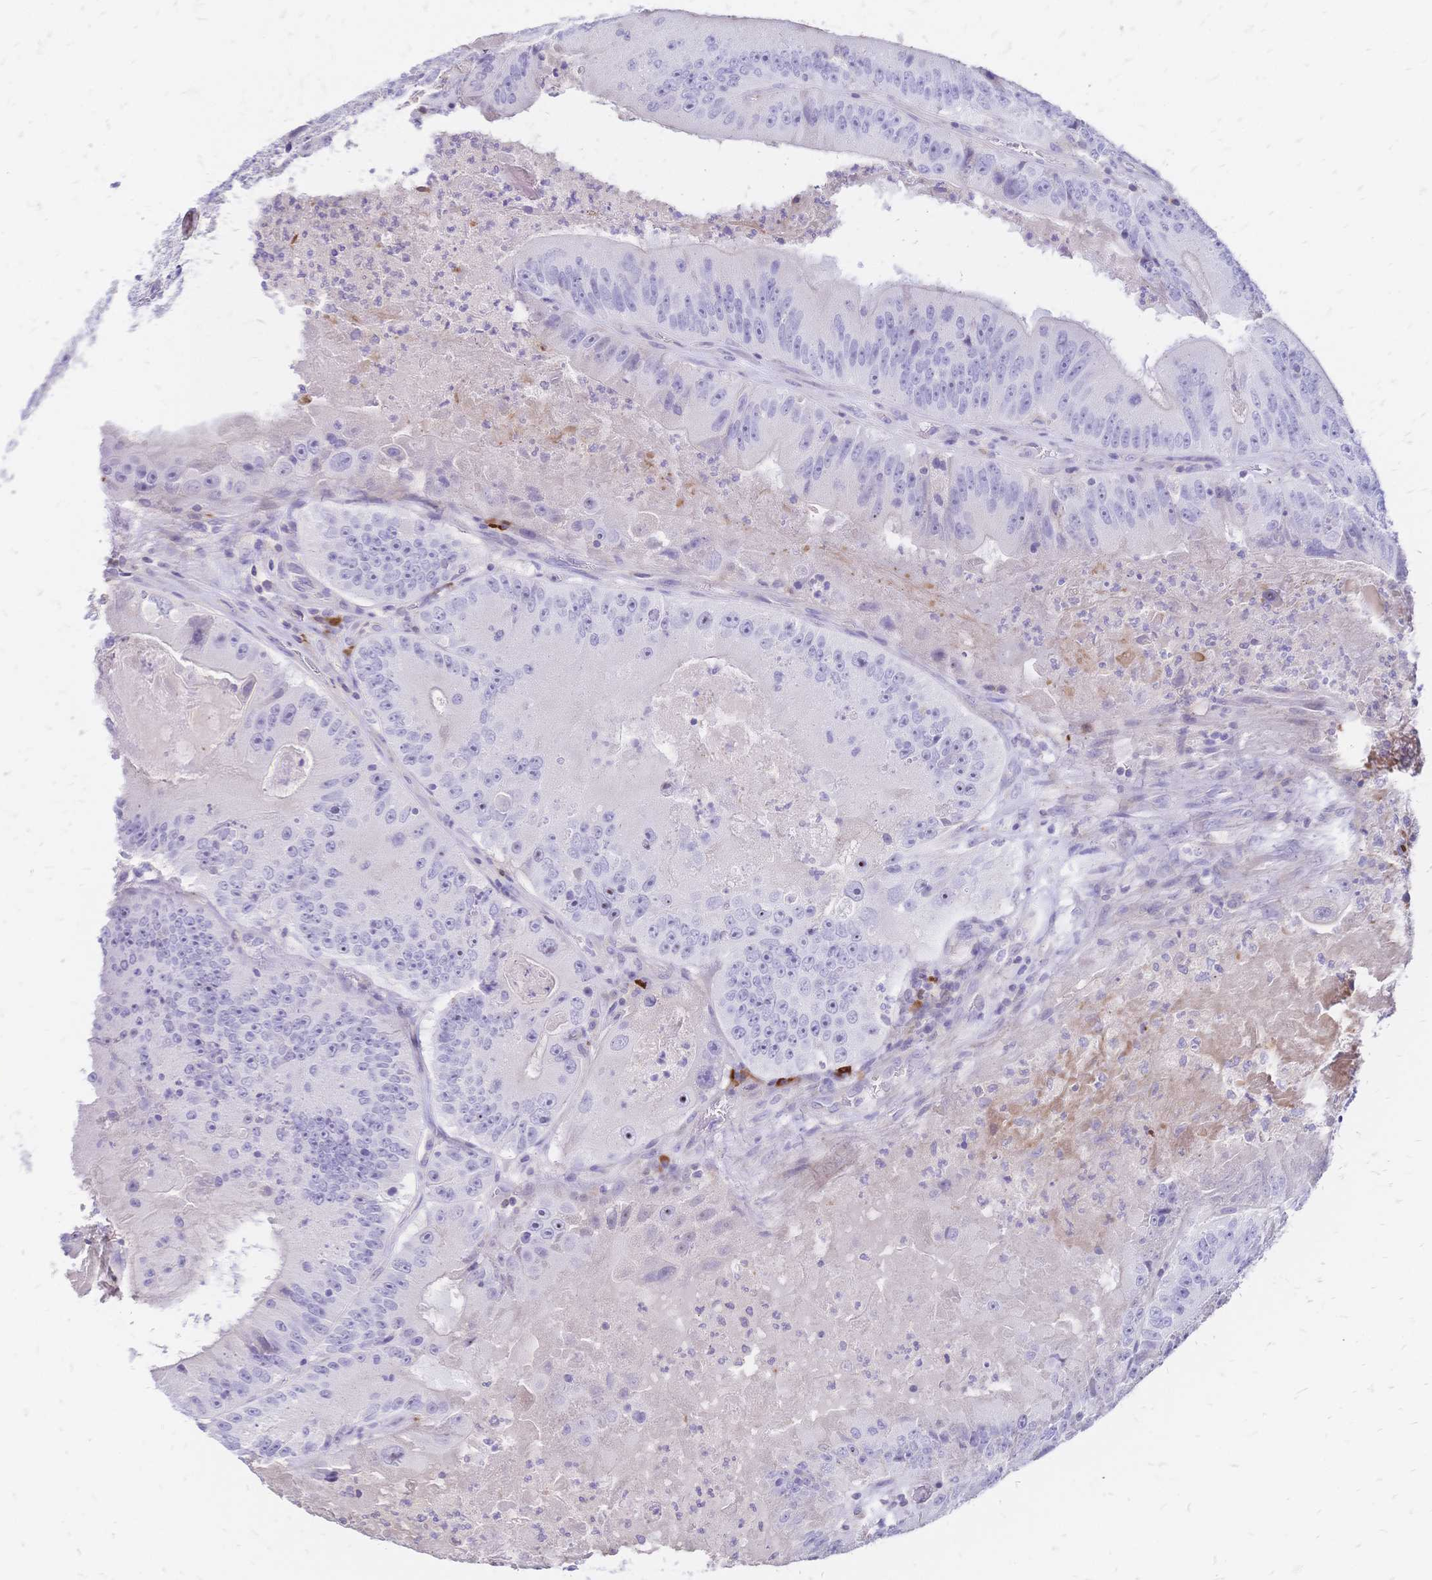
{"staining": {"intensity": "negative", "quantity": "none", "location": "none"}, "tissue": "colorectal cancer", "cell_type": "Tumor cells", "image_type": "cancer", "snomed": [{"axis": "morphology", "description": "Adenocarcinoma, NOS"}, {"axis": "topography", "description": "Colon"}], "caption": "High power microscopy histopathology image of an immunohistochemistry micrograph of colorectal adenocarcinoma, revealing no significant staining in tumor cells.", "gene": "IL2RA", "patient": {"sex": "female", "age": 86}}